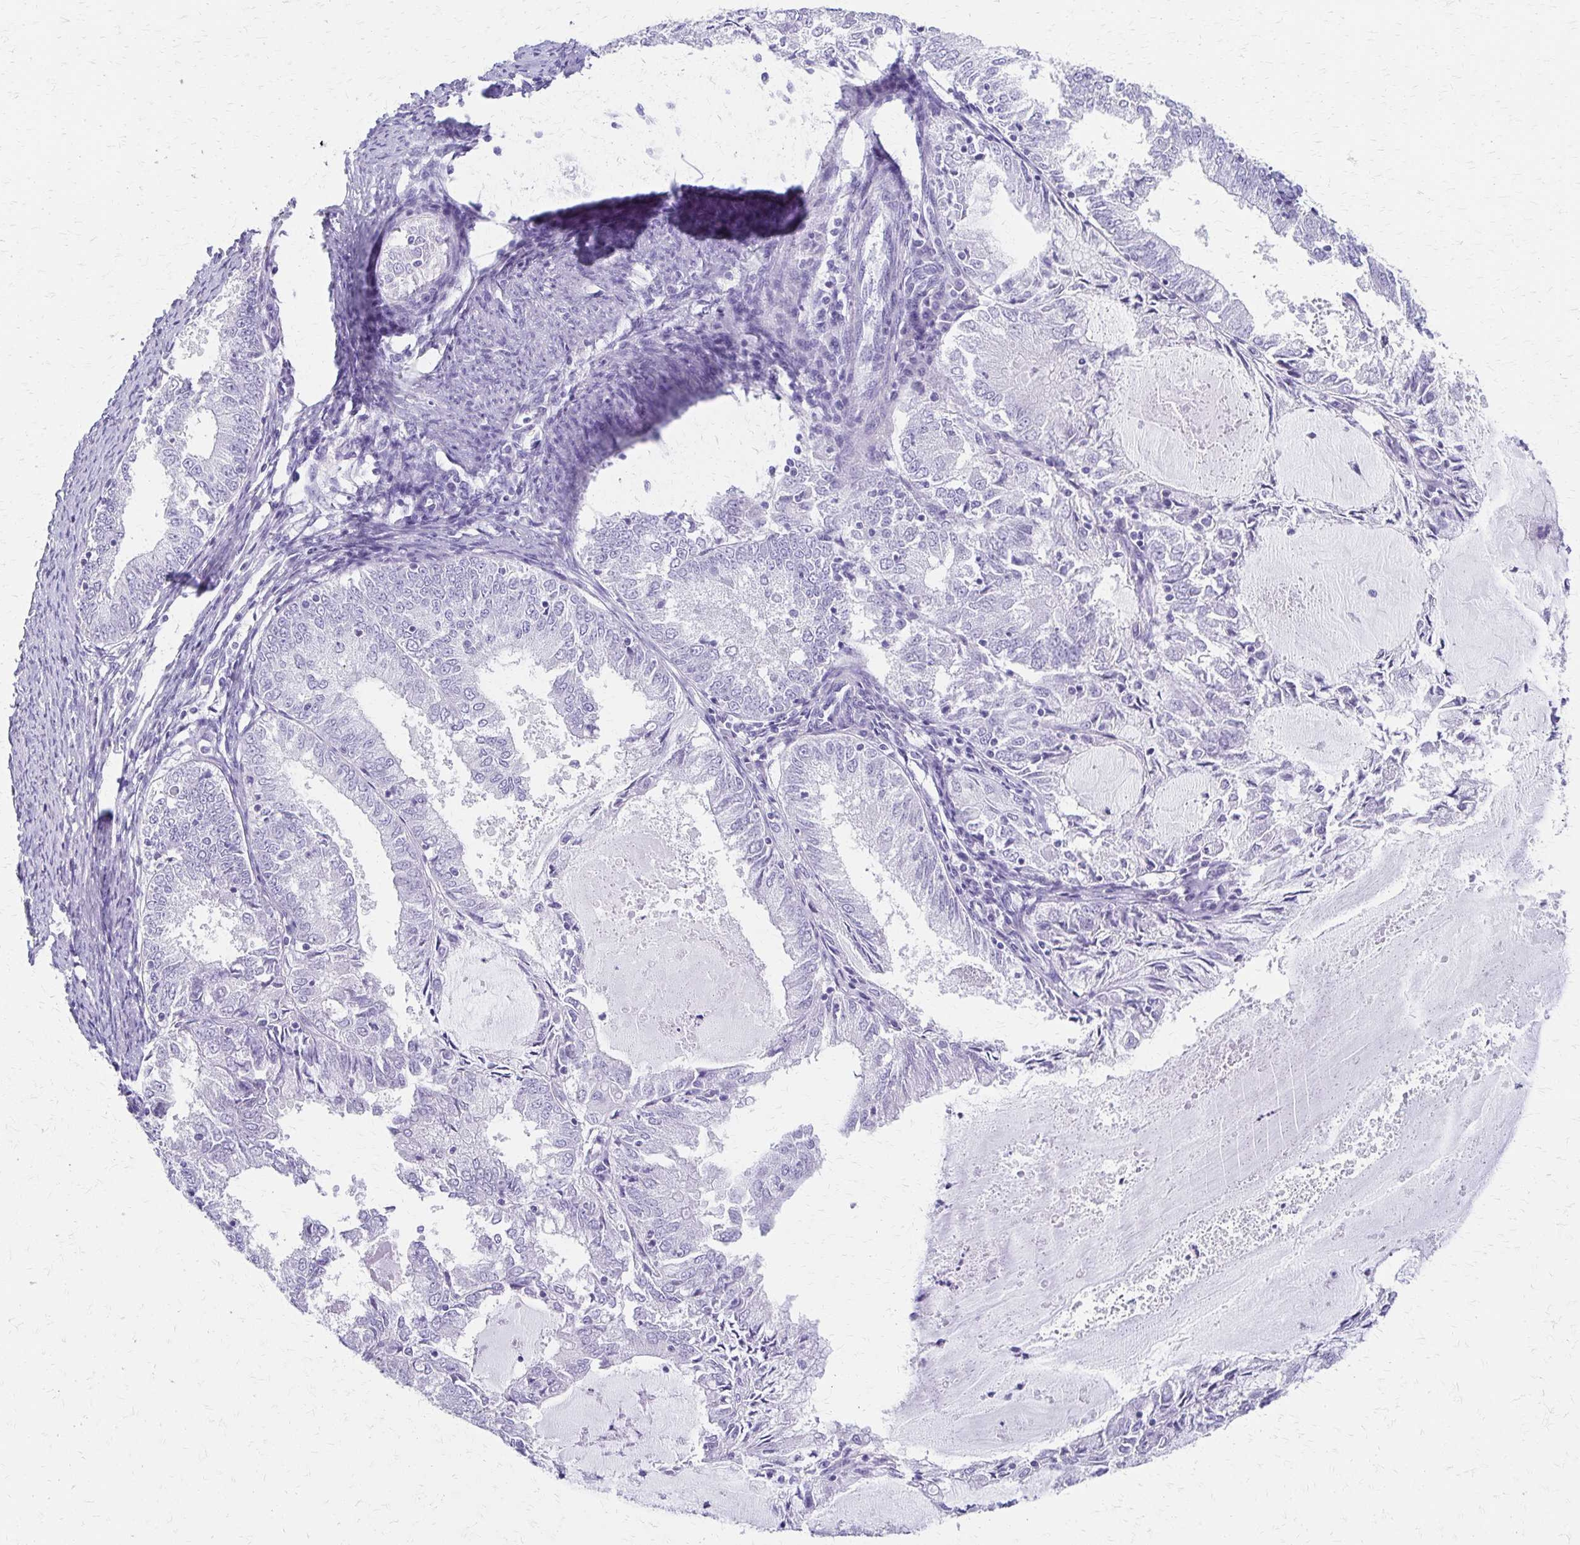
{"staining": {"intensity": "negative", "quantity": "none", "location": "none"}, "tissue": "endometrial cancer", "cell_type": "Tumor cells", "image_type": "cancer", "snomed": [{"axis": "morphology", "description": "Adenocarcinoma, NOS"}, {"axis": "topography", "description": "Endometrium"}], "caption": "Protein analysis of endometrial cancer shows no significant staining in tumor cells.", "gene": "ZSCAN5B", "patient": {"sex": "female", "age": 57}}